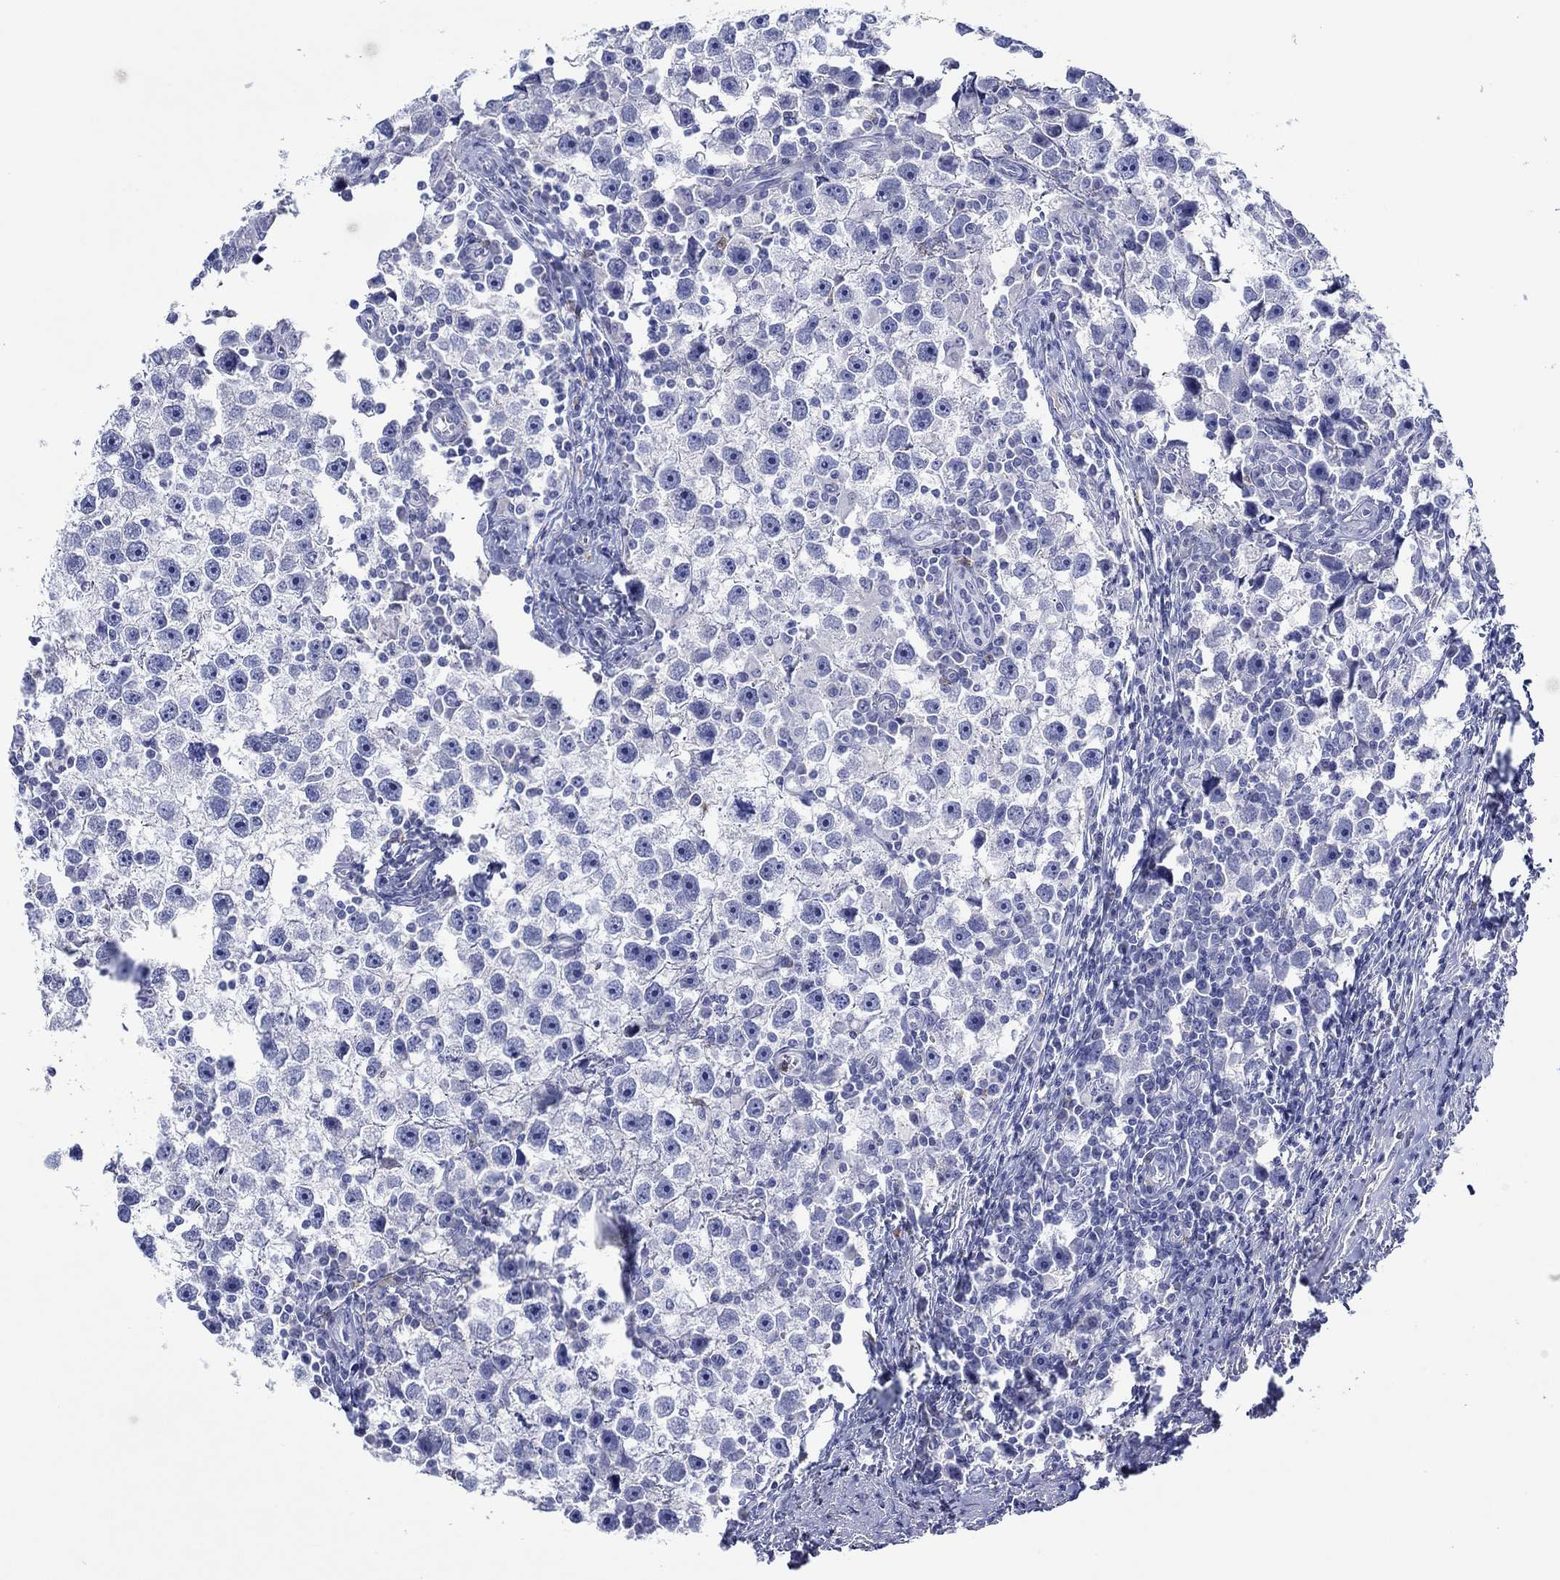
{"staining": {"intensity": "negative", "quantity": "none", "location": "none"}, "tissue": "testis cancer", "cell_type": "Tumor cells", "image_type": "cancer", "snomed": [{"axis": "morphology", "description": "Seminoma, NOS"}, {"axis": "topography", "description": "Testis"}], "caption": "A photomicrograph of human testis seminoma is negative for staining in tumor cells.", "gene": "EPX", "patient": {"sex": "male", "age": 30}}